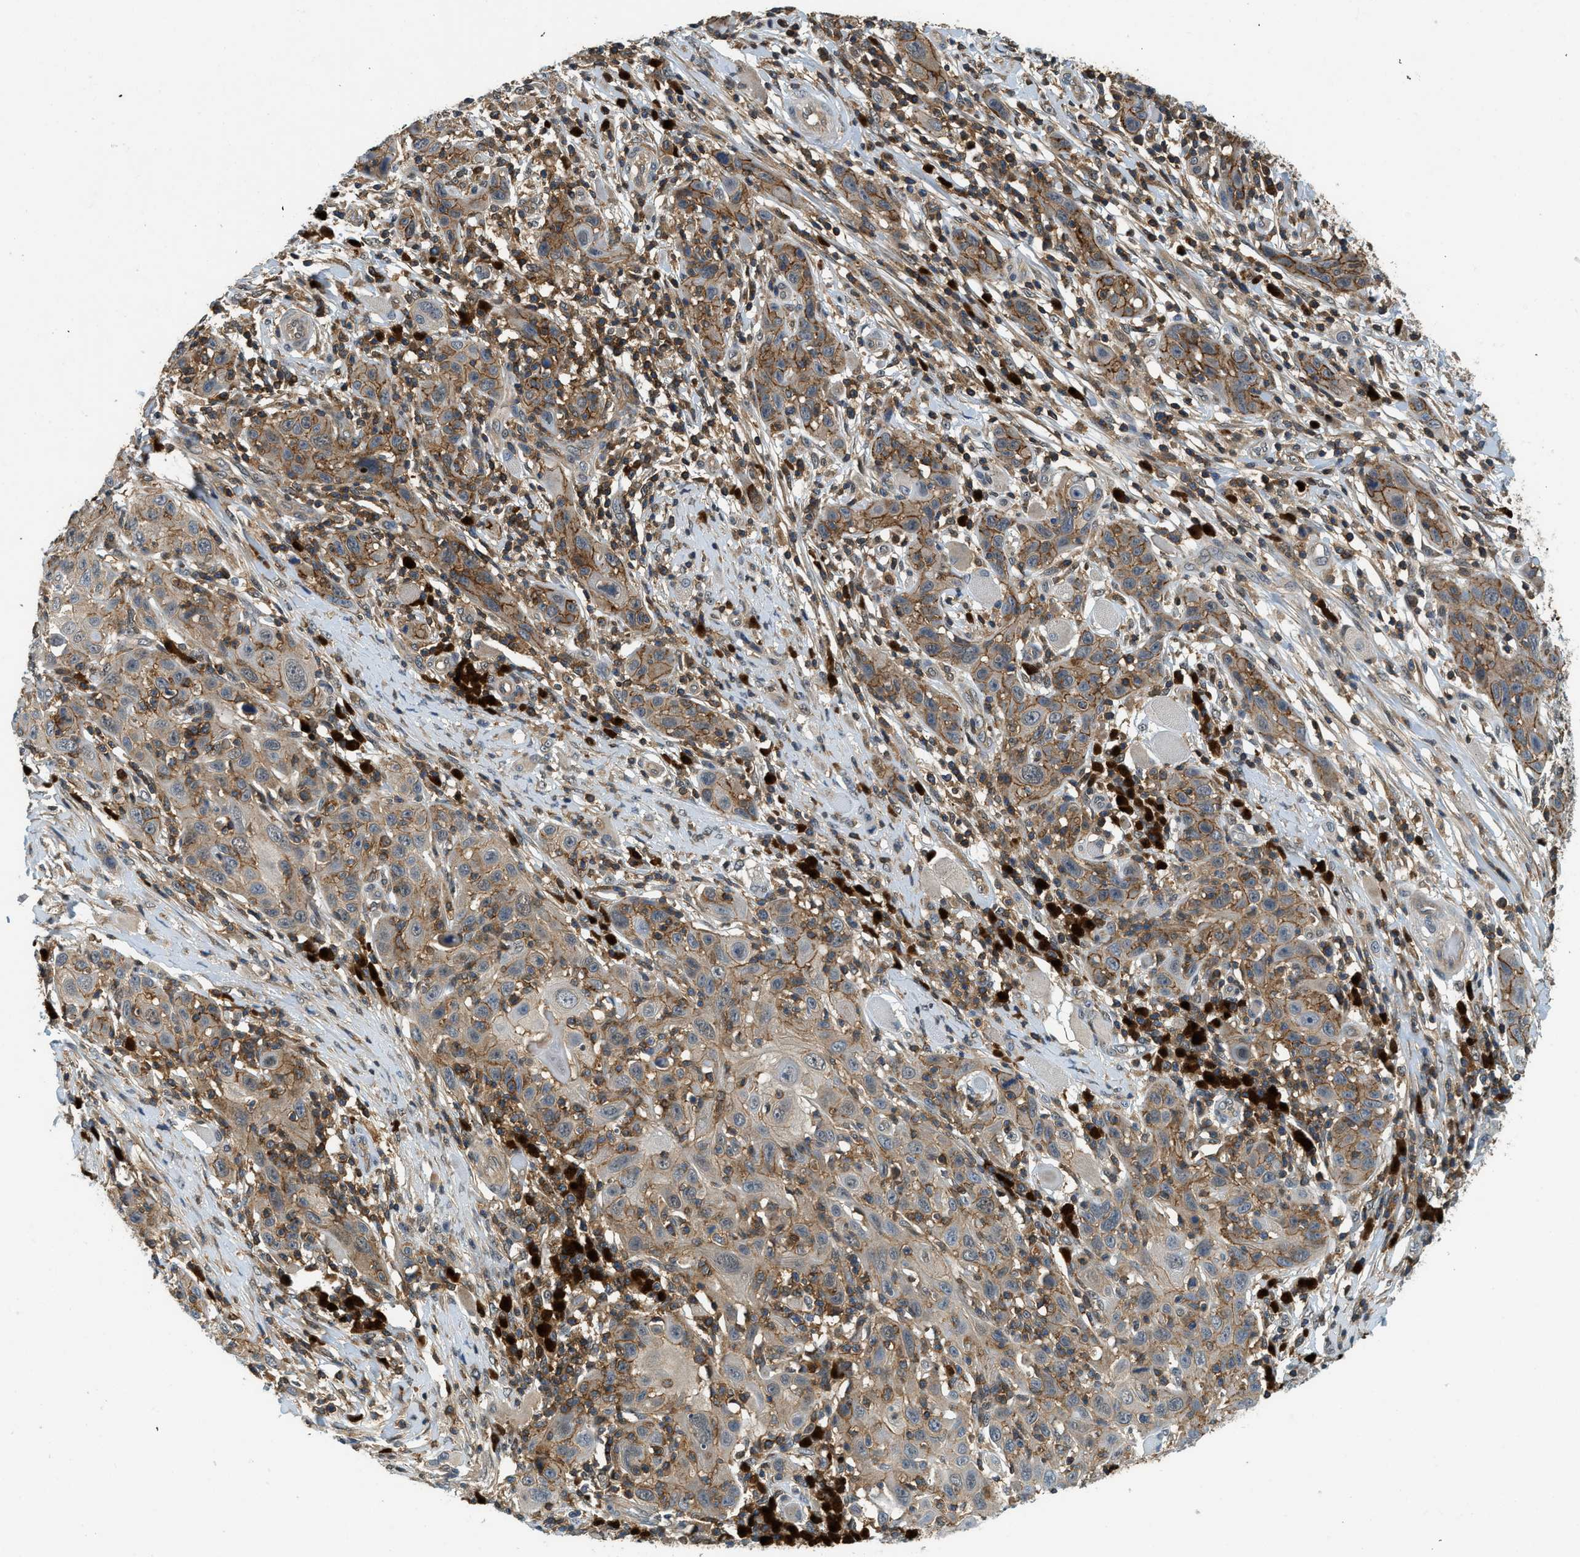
{"staining": {"intensity": "moderate", "quantity": "25%-75%", "location": "cytoplasmic/membranous"}, "tissue": "skin cancer", "cell_type": "Tumor cells", "image_type": "cancer", "snomed": [{"axis": "morphology", "description": "Squamous cell carcinoma, NOS"}, {"axis": "topography", "description": "Skin"}], "caption": "IHC photomicrograph of neoplastic tissue: squamous cell carcinoma (skin) stained using IHC shows medium levels of moderate protein expression localized specifically in the cytoplasmic/membranous of tumor cells, appearing as a cytoplasmic/membranous brown color.", "gene": "GMPPB", "patient": {"sex": "female", "age": 88}}